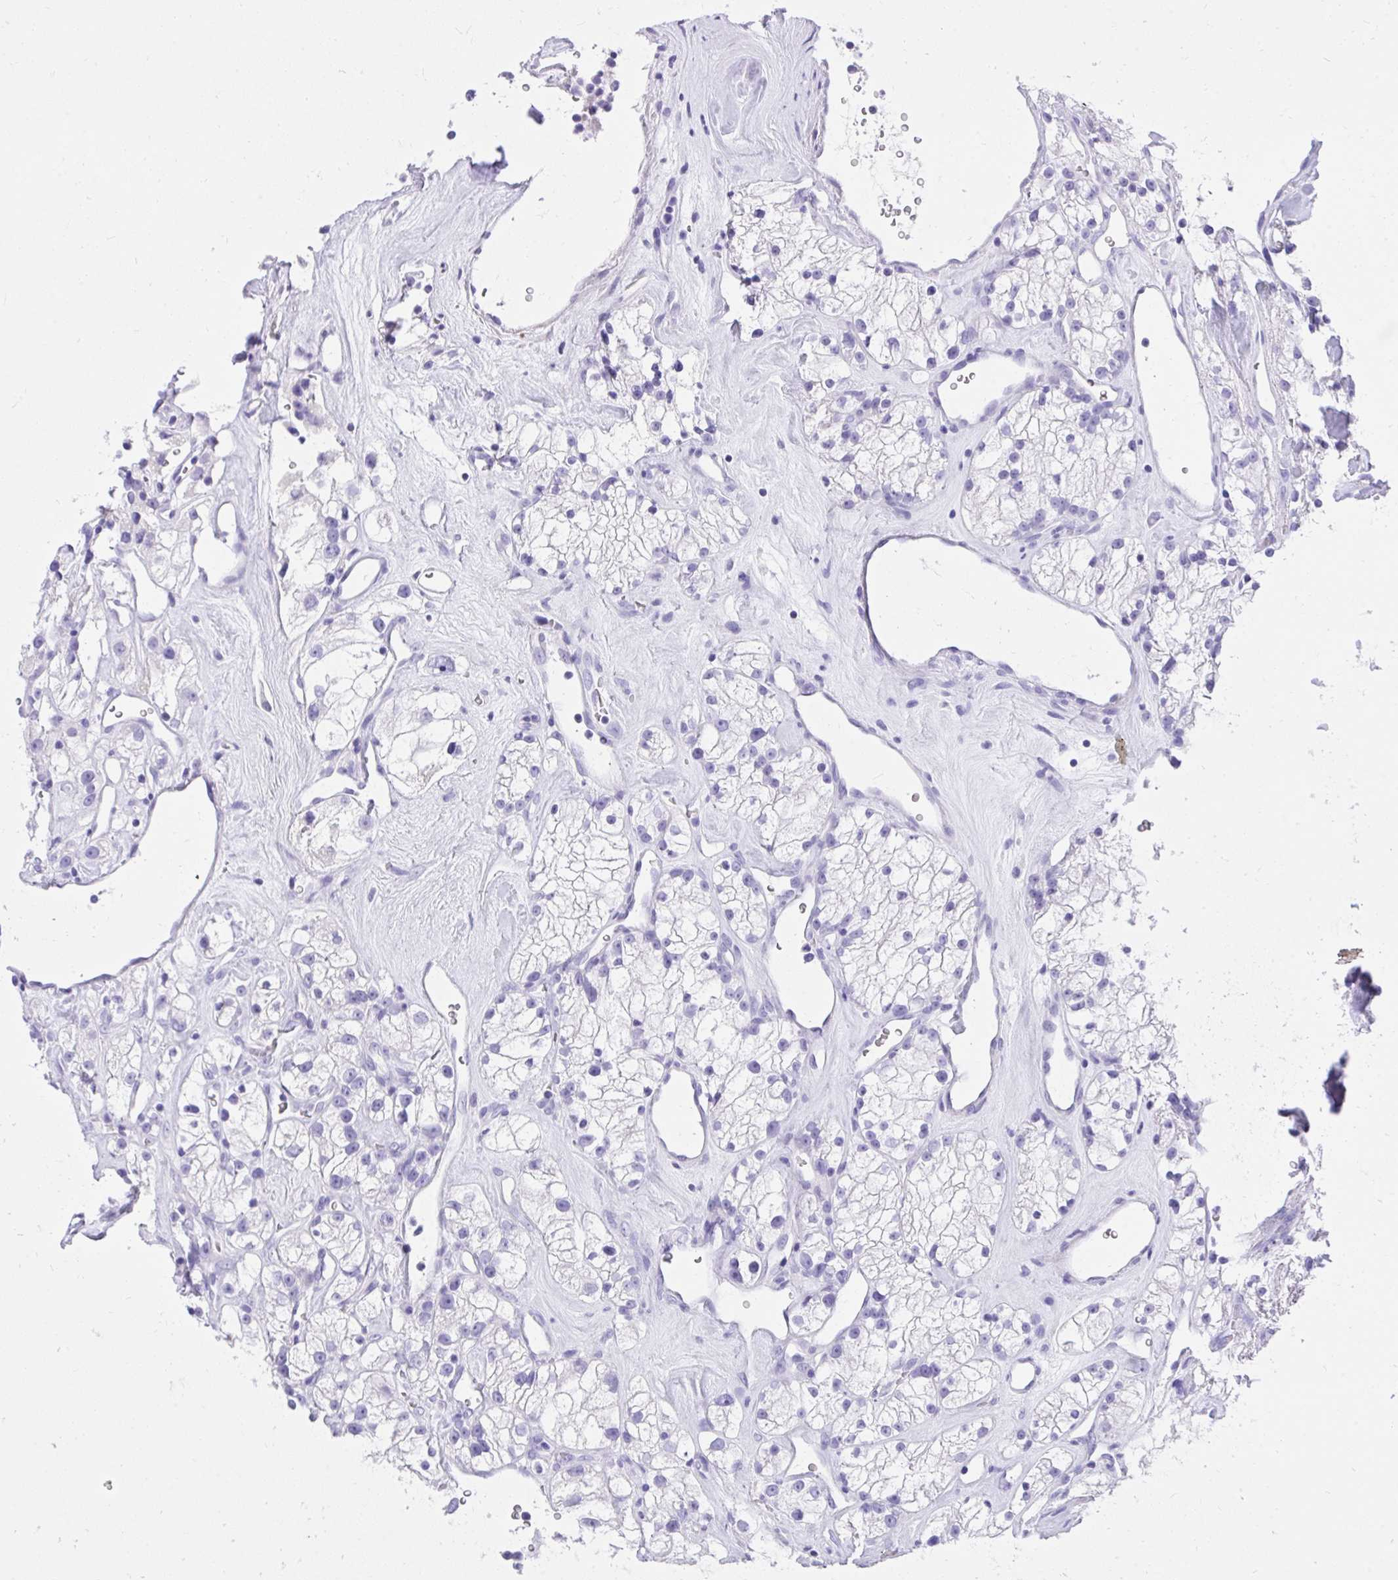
{"staining": {"intensity": "negative", "quantity": "none", "location": "none"}, "tissue": "renal cancer", "cell_type": "Tumor cells", "image_type": "cancer", "snomed": [{"axis": "morphology", "description": "Adenocarcinoma, NOS"}, {"axis": "topography", "description": "Kidney"}], "caption": "Immunohistochemical staining of human renal adenocarcinoma exhibits no significant expression in tumor cells.", "gene": "KCNN4", "patient": {"sex": "male", "age": 77}}